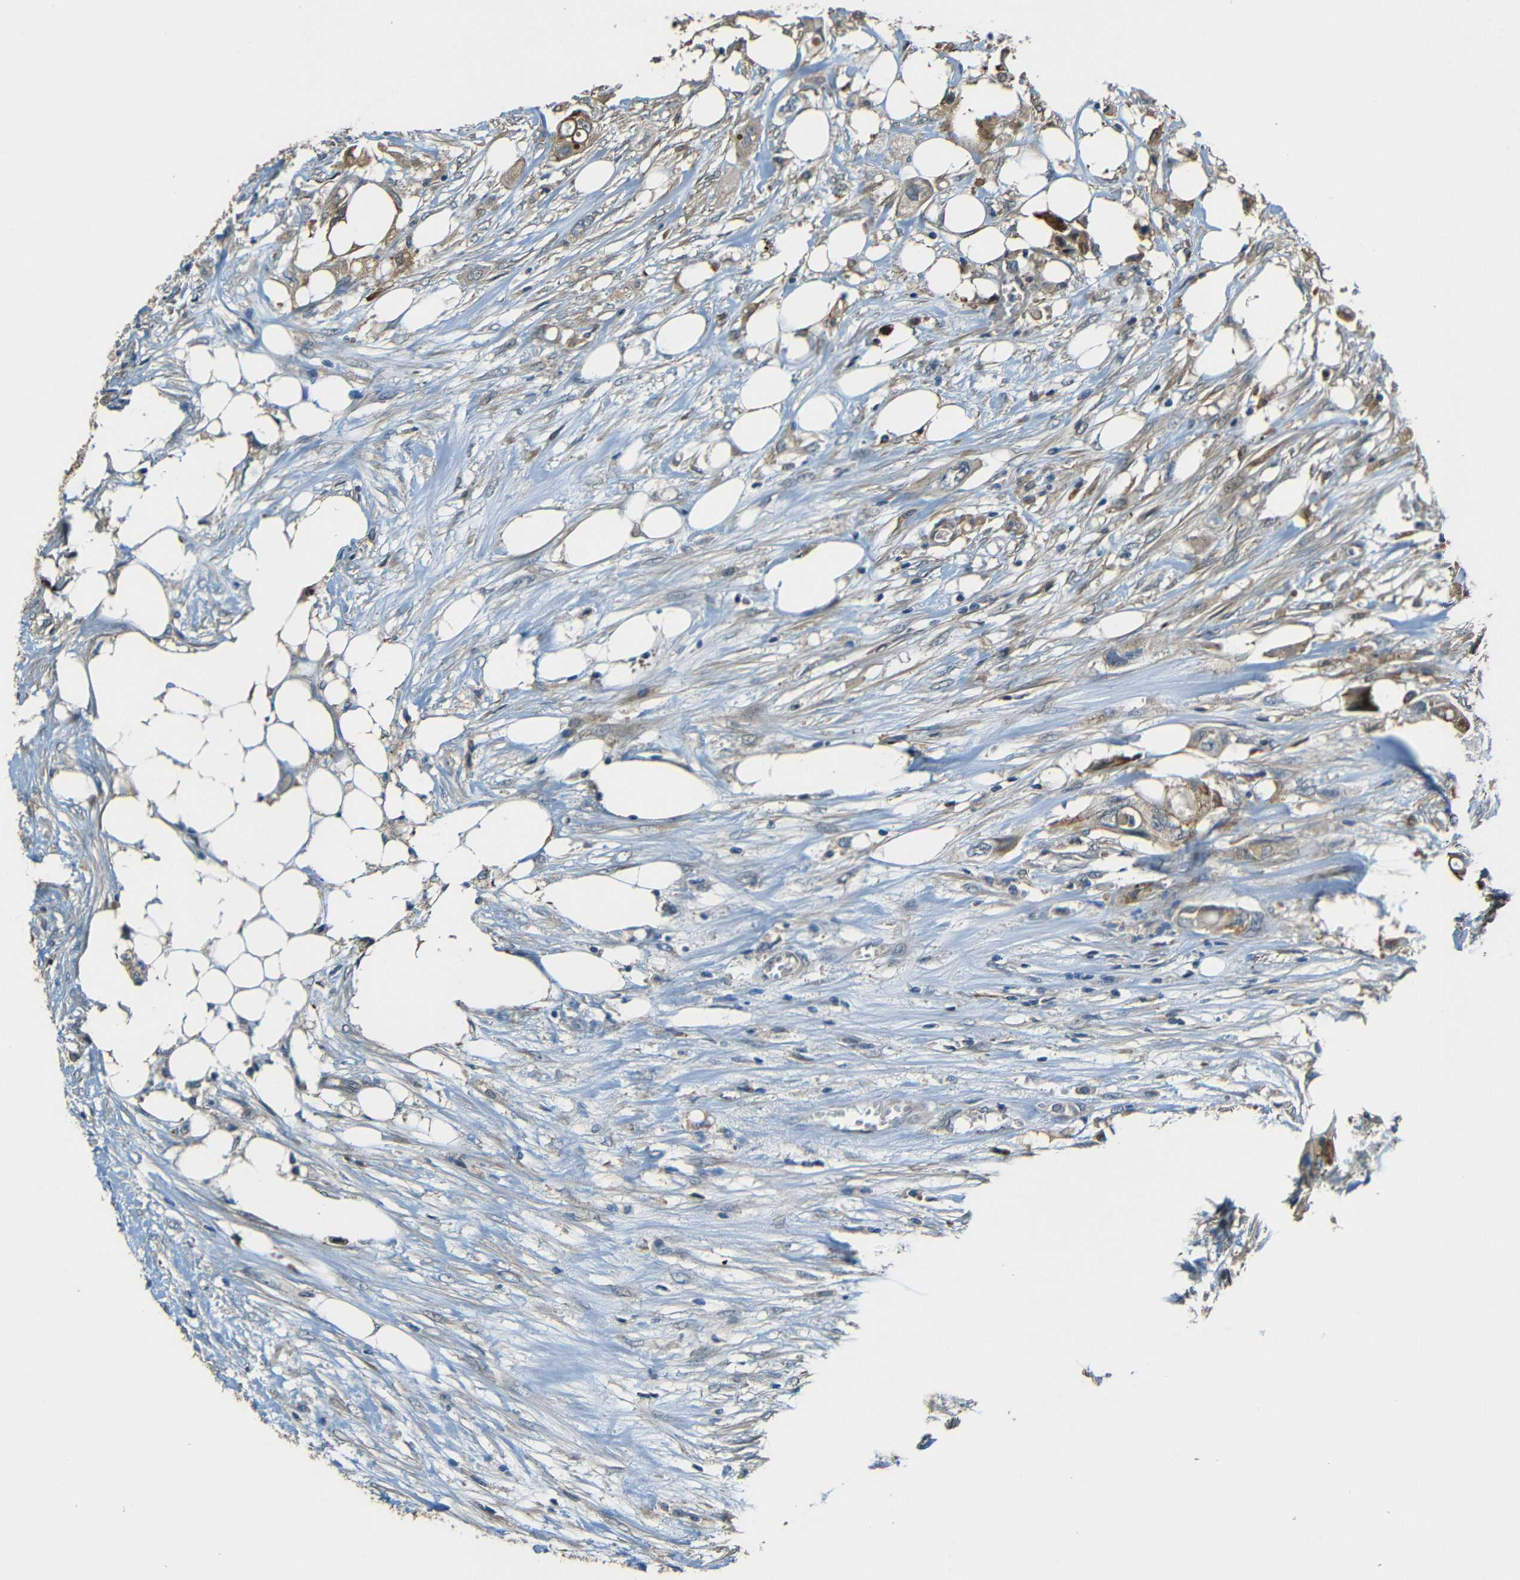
{"staining": {"intensity": "moderate", "quantity": ">75%", "location": "cytoplasmic/membranous"}, "tissue": "colorectal cancer", "cell_type": "Tumor cells", "image_type": "cancer", "snomed": [{"axis": "morphology", "description": "Adenocarcinoma, NOS"}, {"axis": "topography", "description": "Colon"}], "caption": "Approximately >75% of tumor cells in human colorectal adenocarcinoma reveal moderate cytoplasmic/membranous protein staining as visualized by brown immunohistochemical staining.", "gene": "FNDC3A", "patient": {"sex": "female", "age": 57}}